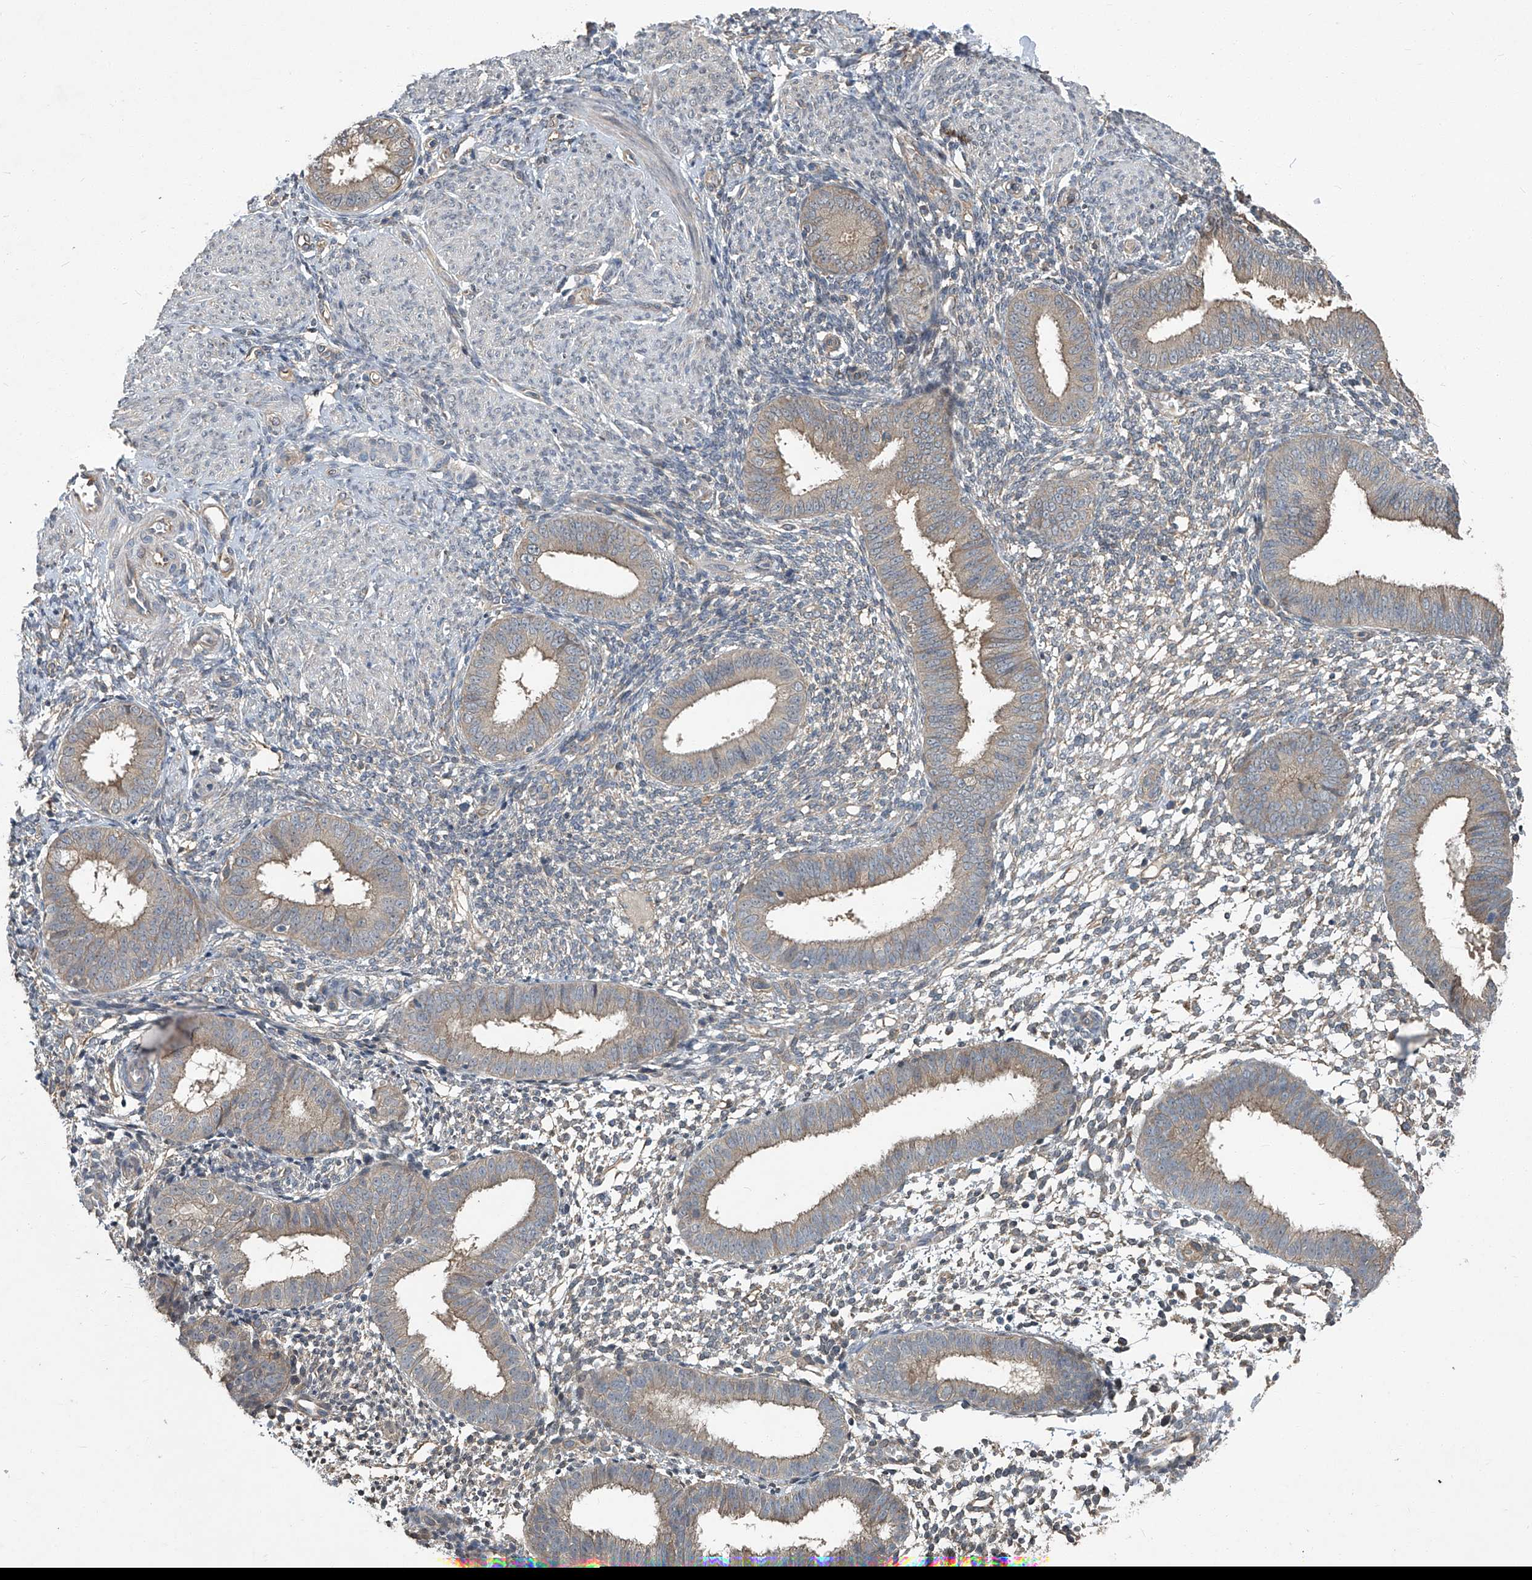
{"staining": {"intensity": "negative", "quantity": "none", "location": "none"}, "tissue": "endometrium", "cell_type": "Cells in endometrial stroma", "image_type": "normal", "snomed": [{"axis": "morphology", "description": "Normal tissue, NOS"}, {"axis": "topography", "description": "Uterus"}, {"axis": "topography", "description": "Endometrium"}], "caption": "This is an immunohistochemistry image of unremarkable endometrium. There is no staining in cells in endometrial stroma.", "gene": "ANKRD34A", "patient": {"sex": "female", "age": 48}}